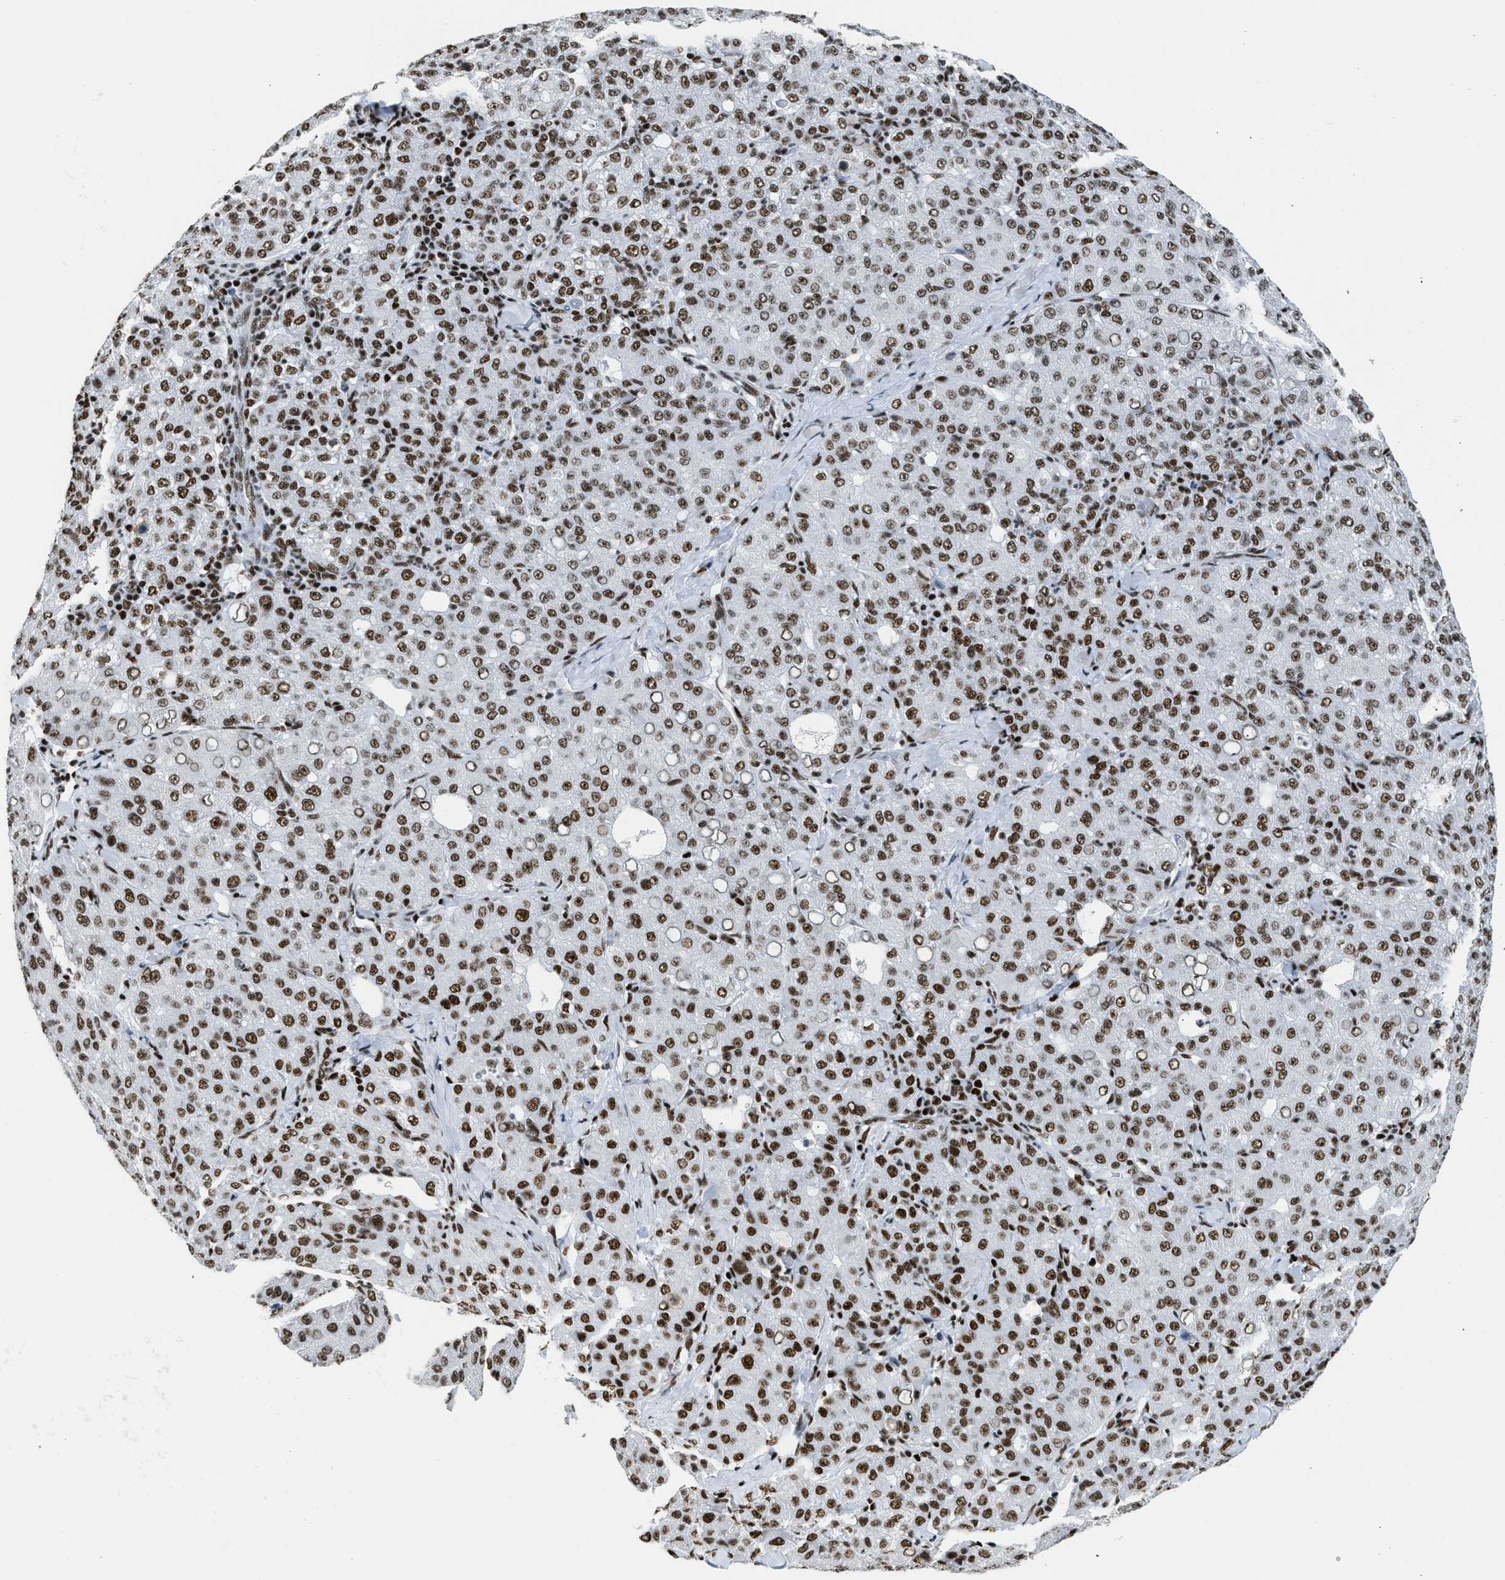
{"staining": {"intensity": "moderate", "quantity": ">75%", "location": "nuclear"}, "tissue": "liver cancer", "cell_type": "Tumor cells", "image_type": "cancer", "snomed": [{"axis": "morphology", "description": "Carcinoma, Hepatocellular, NOS"}, {"axis": "topography", "description": "Liver"}], "caption": "Brown immunohistochemical staining in human hepatocellular carcinoma (liver) shows moderate nuclear expression in about >75% of tumor cells.", "gene": "PIF1", "patient": {"sex": "male", "age": 65}}